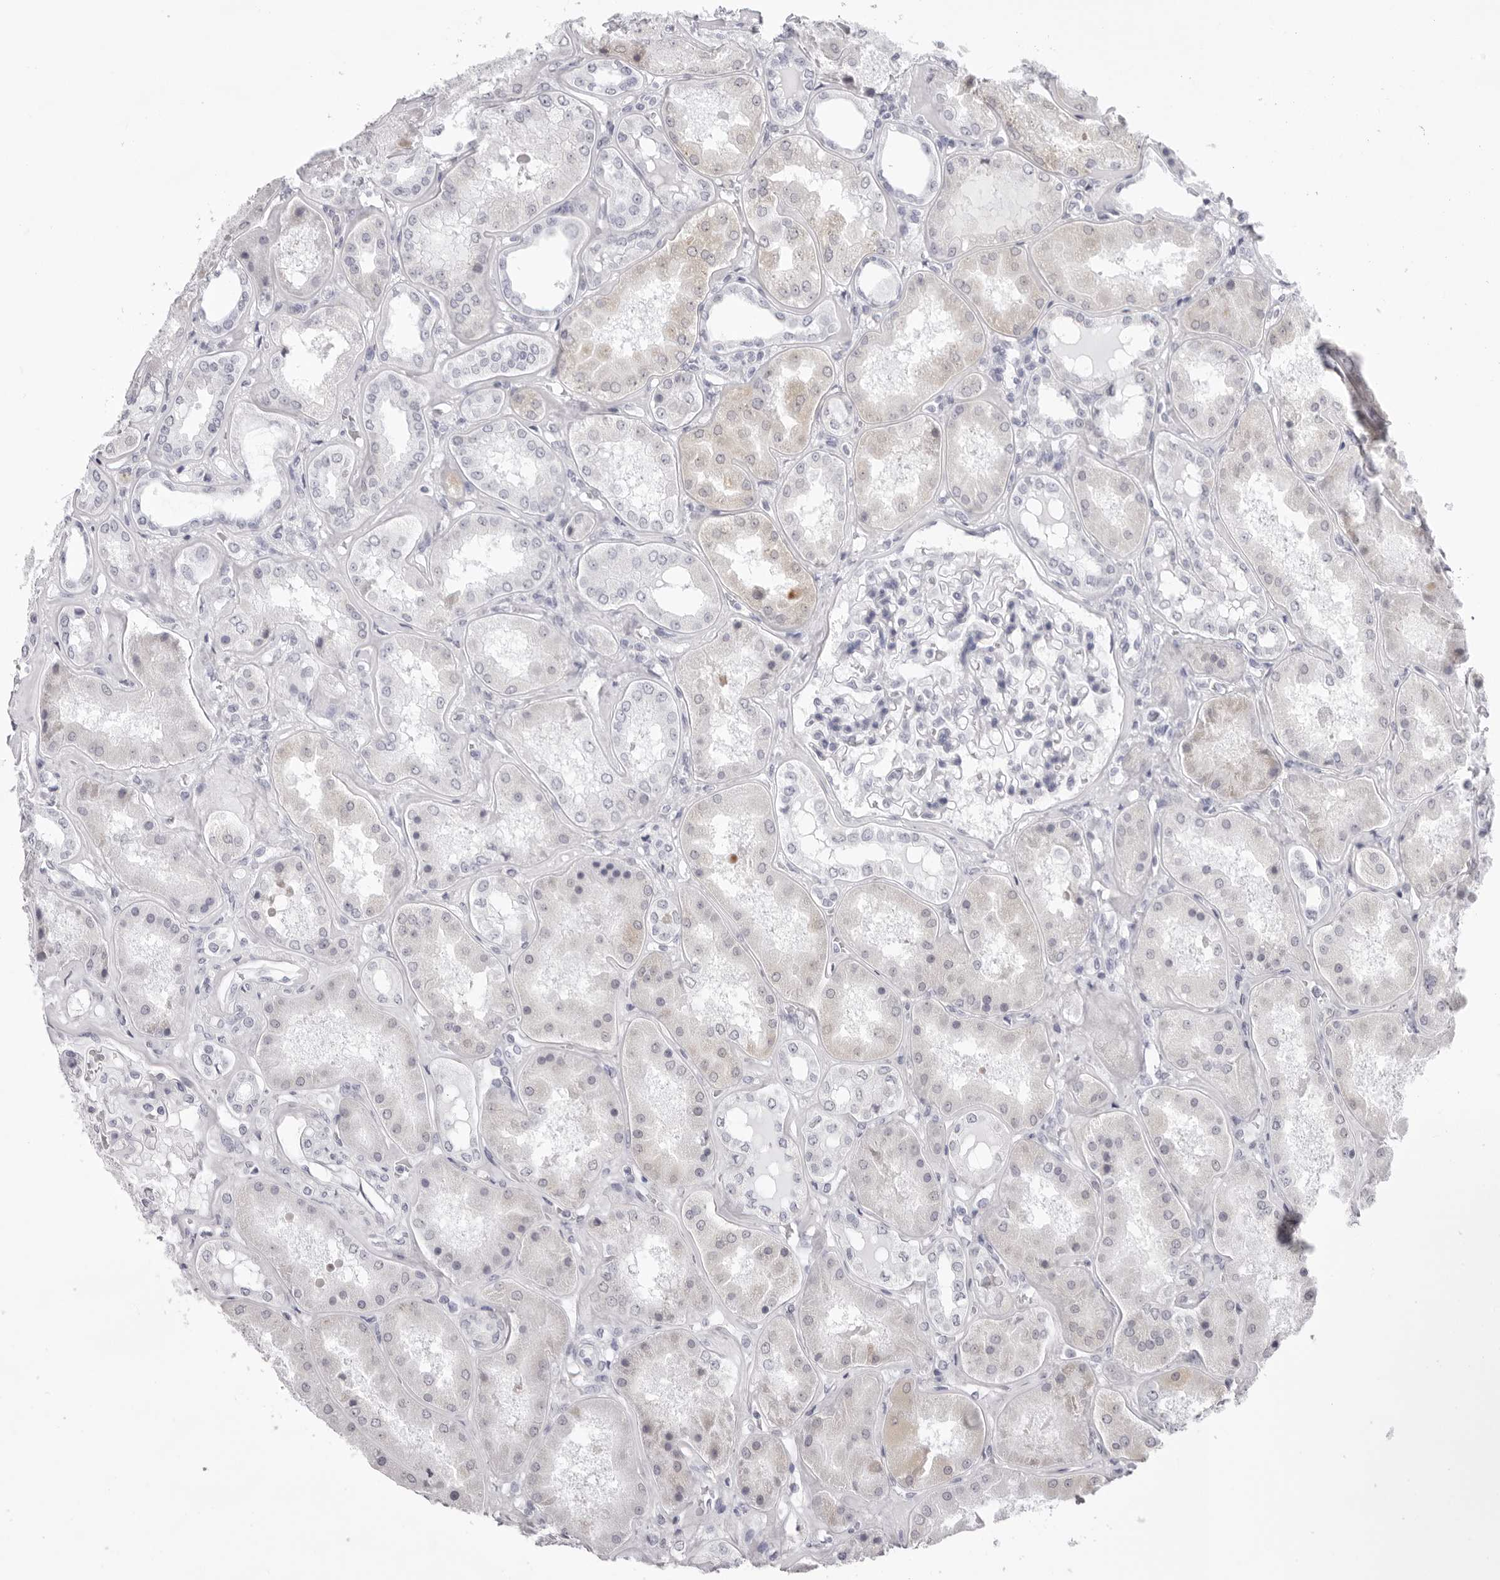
{"staining": {"intensity": "negative", "quantity": "none", "location": "none"}, "tissue": "kidney", "cell_type": "Cells in glomeruli", "image_type": "normal", "snomed": [{"axis": "morphology", "description": "Normal tissue, NOS"}, {"axis": "topography", "description": "Kidney"}], "caption": "The image exhibits no significant positivity in cells in glomeruli of kidney.", "gene": "SMIM2", "patient": {"sex": "female", "age": 56}}